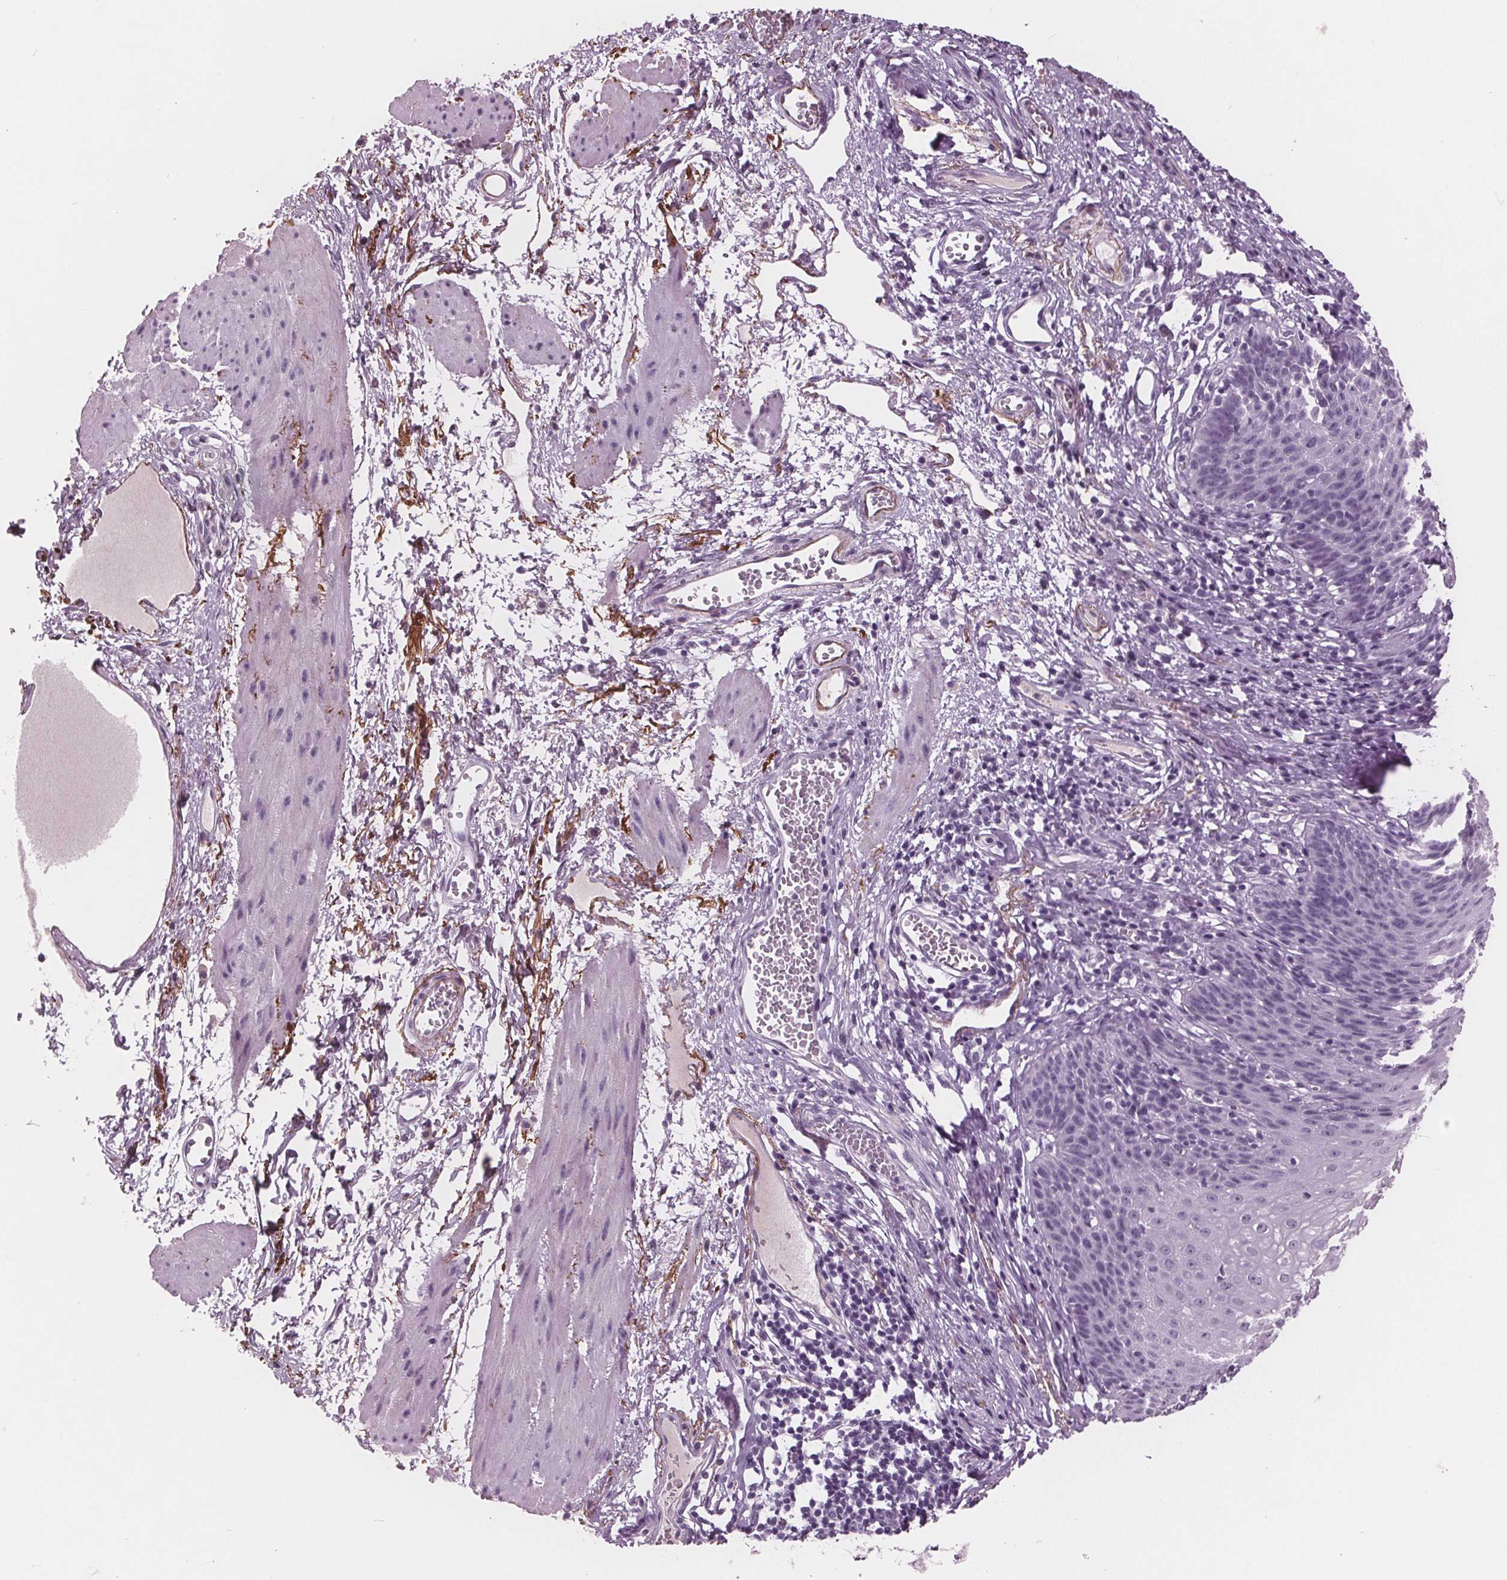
{"staining": {"intensity": "negative", "quantity": "none", "location": "none"}, "tissue": "esophagus", "cell_type": "Squamous epithelial cells", "image_type": "normal", "snomed": [{"axis": "morphology", "description": "Normal tissue, NOS"}, {"axis": "topography", "description": "Esophagus"}], "caption": "High power microscopy image of an immunohistochemistry photomicrograph of benign esophagus, revealing no significant positivity in squamous epithelial cells.", "gene": "AMBP", "patient": {"sex": "male", "age": 72}}